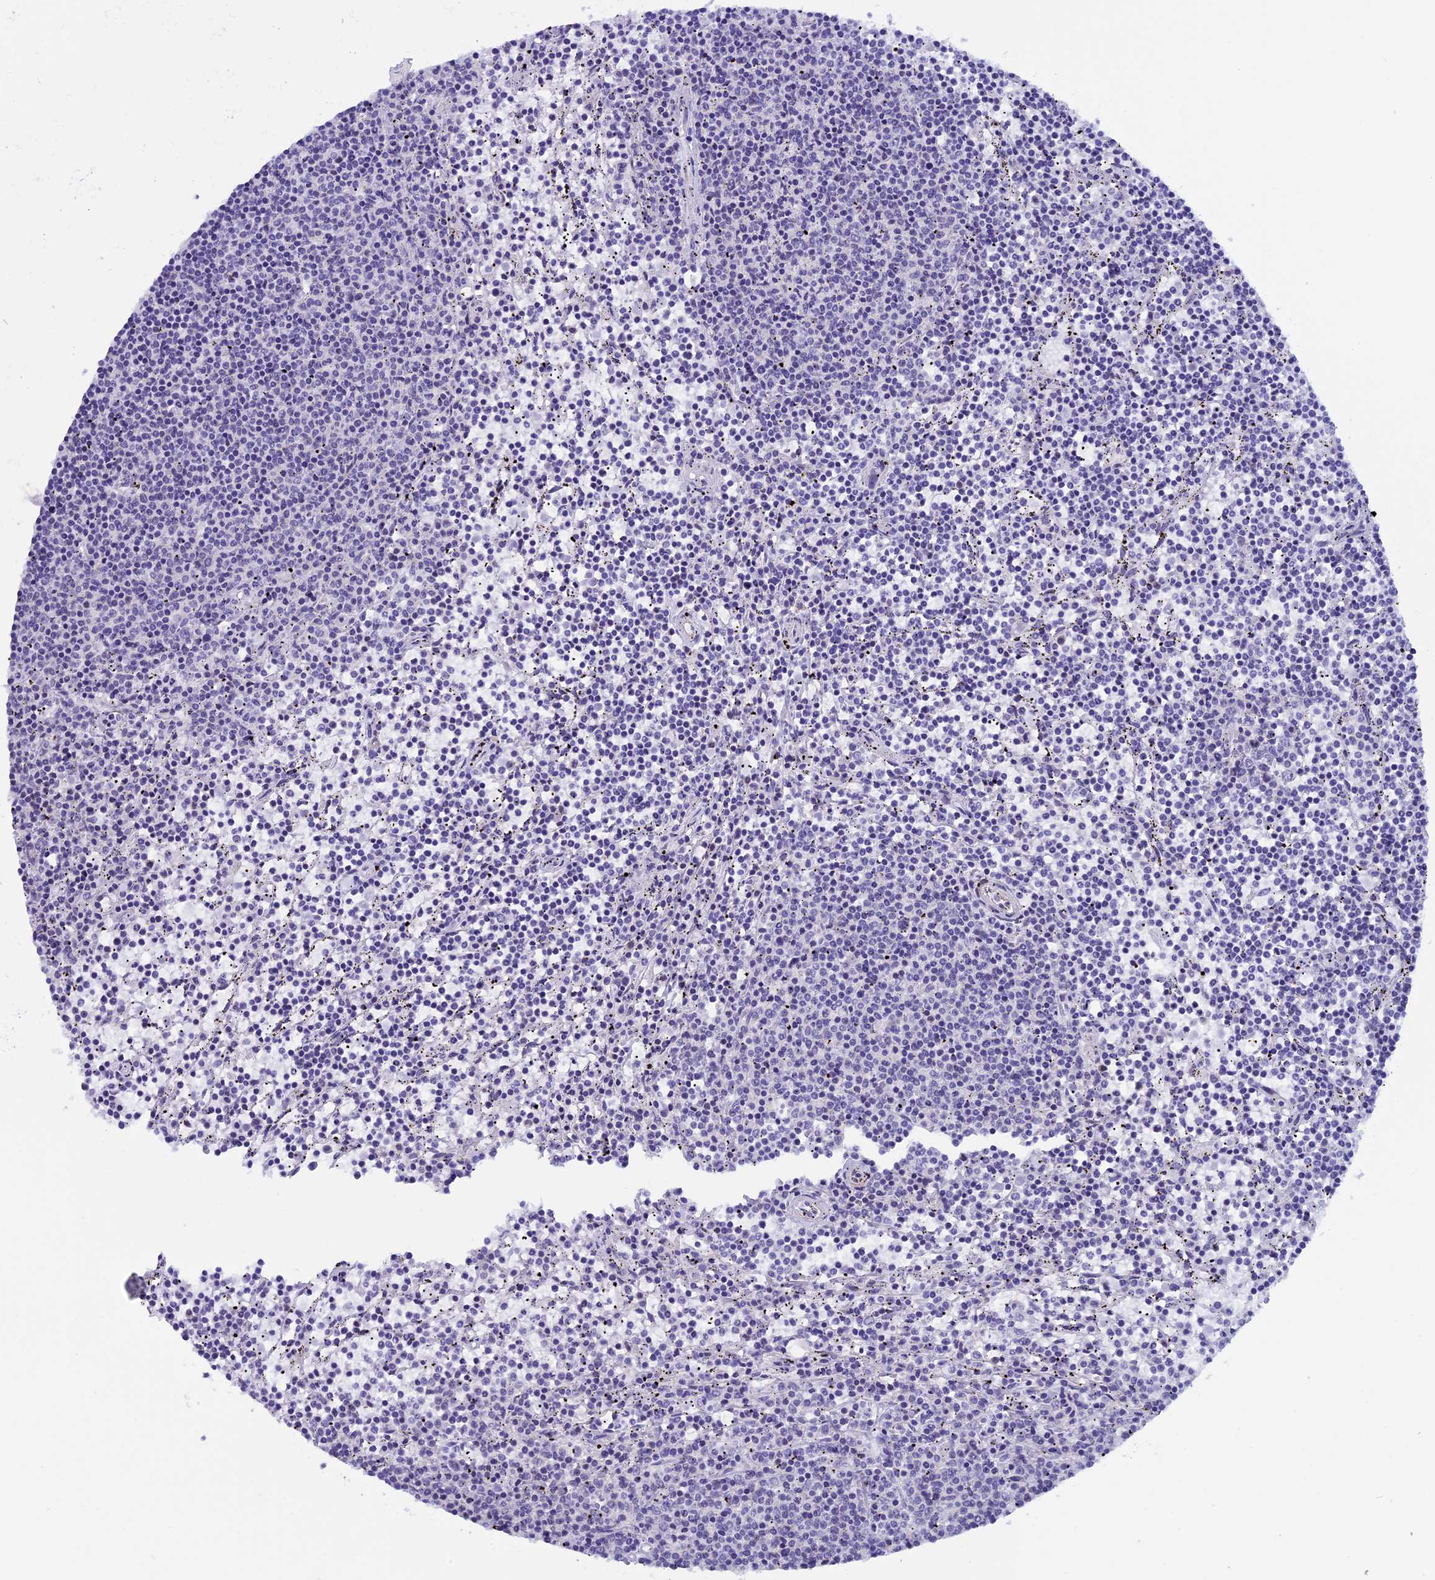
{"staining": {"intensity": "negative", "quantity": "none", "location": "none"}, "tissue": "lymphoma", "cell_type": "Tumor cells", "image_type": "cancer", "snomed": [{"axis": "morphology", "description": "Malignant lymphoma, non-Hodgkin's type, Low grade"}, {"axis": "topography", "description": "Spleen"}], "caption": "An immunohistochemistry micrograph of malignant lymphoma, non-Hodgkin's type (low-grade) is shown. There is no staining in tumor cells of malignant lymphoma, non-Hodgkin's type (low-grade).", "gene": "IGSF6", "patient": {"sex": "female", "age": 50}}